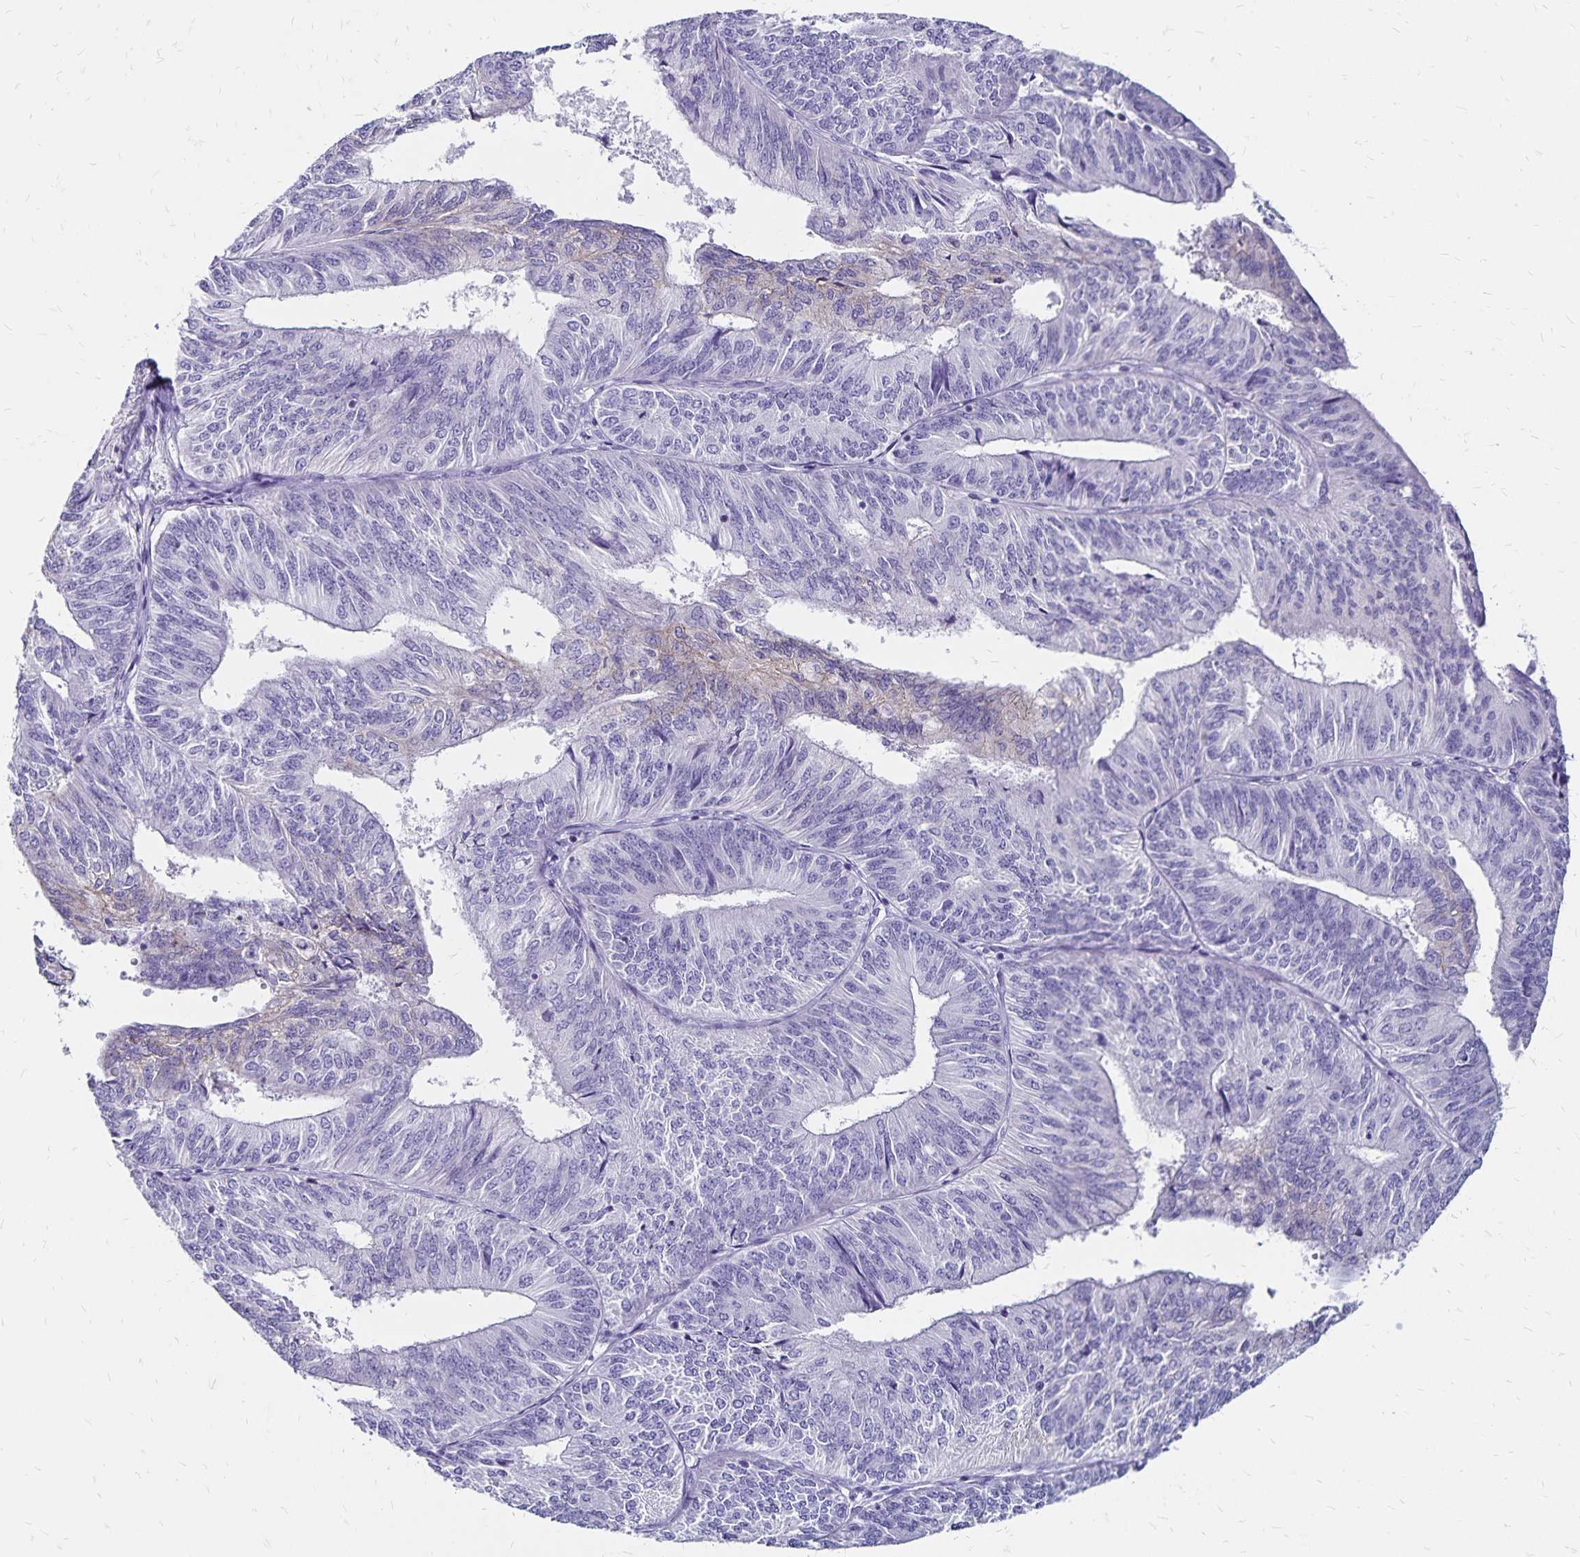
{"staining": {"intensity": "negative", "quantity": "none", "location": "none"}, "tissue": "endometrial cancer", "cell_type": "Tumor cells", "image_type": "cancer", "snomed": [{"axis": "morphology", "description": "Adenocarcinoma, NOS"}, {"axis": "topography", "description": "Endometrium"}], "caption": "This image is of endometrial cancer stained with immunohistochemistry (IHC) to label a protein in brown with the nuclei are counter-stained blue. There is no expression in tumor cells. (DAB (3,3'-diaminobenzidine) IHC, high magnification).", "gene": "IKZF1", "patient": {"sex": "female", "age": 58}}